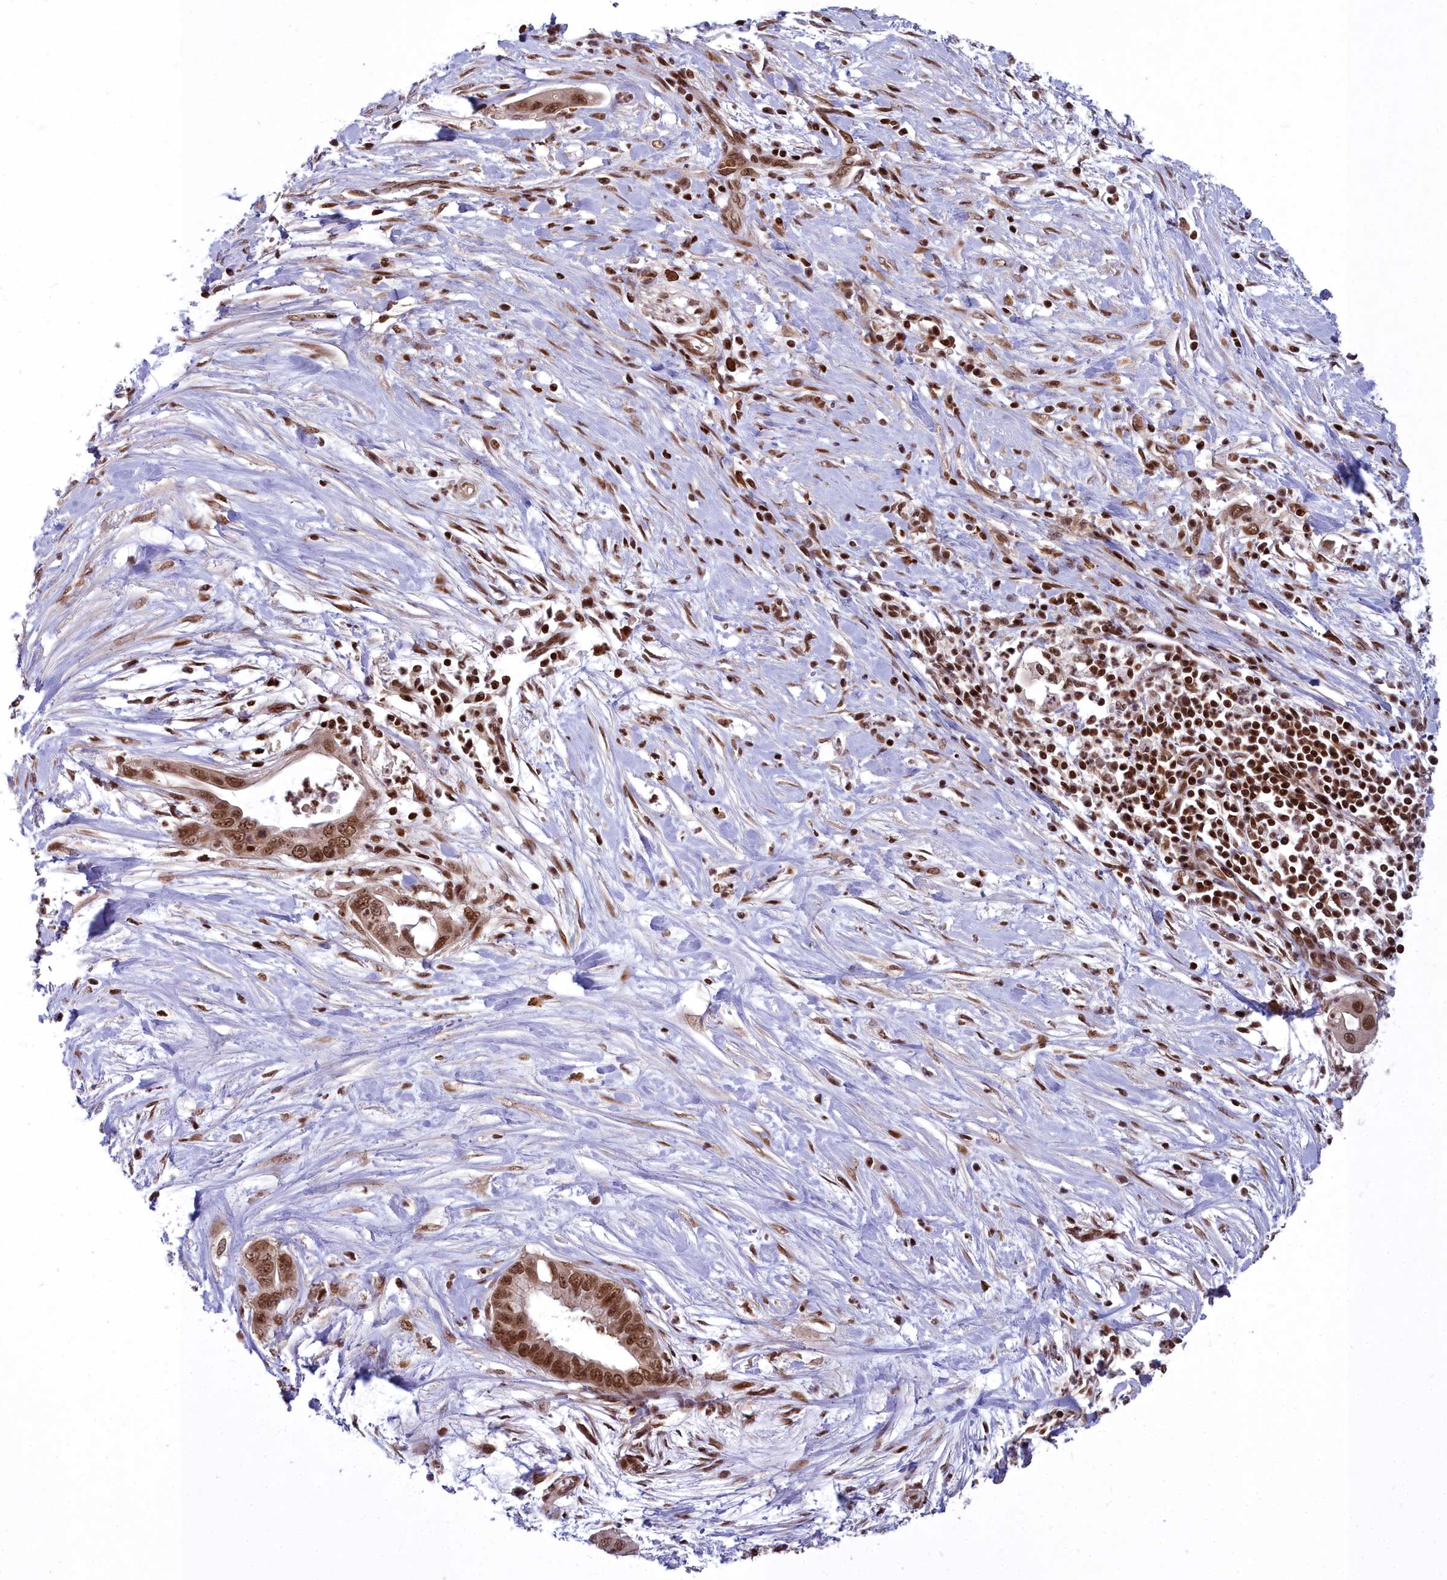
{"staining": {"intensity": "moderate", "quantity": ">75%", "location": "nuclear"}, "tissue": "pancreatic cancer", "cell_type": "Tumor cells", "image_type": "cancer", "snomed": [{"axis": "morphology", "description": "Adenocarcinoma, NOS"}, {"axis": "topography", "description": "Pancreas"}], "caption": "Immunohistochemistry staining of pancreatic cancer, which shows medium levels of moderate nuclear staining in about >75% of tumor cells indicating moderate nuclear protein expression. The staining was performed using DAB (3,3'-diaminobenzidine) (brown) for protein detection and nuclei were counterstained in hematoxylin (blue).", "gene": "GMEB1", "patient": {"sex": "male", "age": 75}}